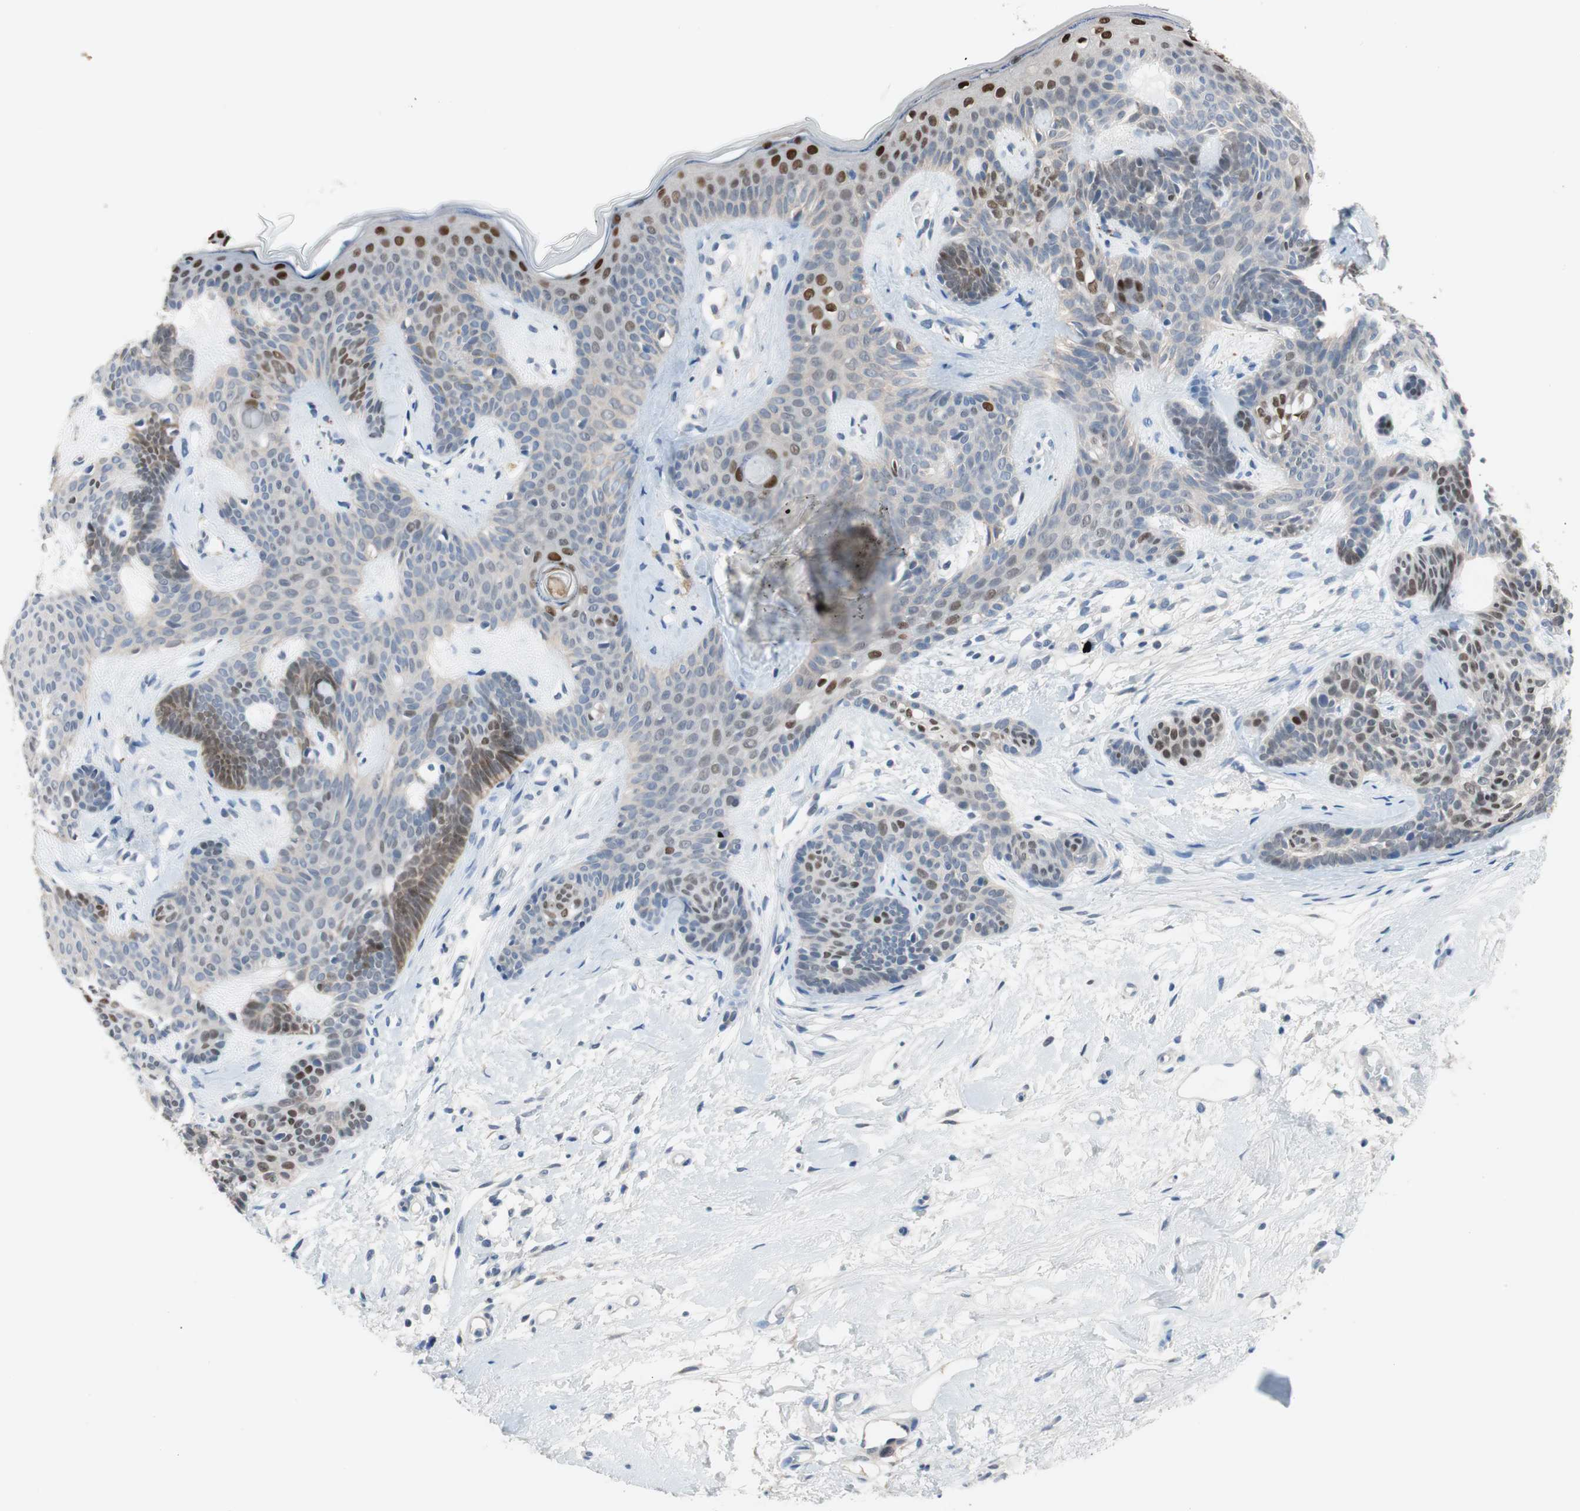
{"staining": {"intensity": "weak", "quantity": "25%-75%", "location": "nuclear"}, "tissue": "skin cancer", "cell_type": "Tumor cells", "image_type": "cancer", "snomed": [{"axis": "morphology", "description": "Developmental malformation"}, {"axis": "morphology", "description": "Basal cell carcinoma"}, {"axis": "topography", "description": "Skin"}], "caption": "A photomicrograph of basal cell carcinoma (skin) stained for a protein displays weak nuclear brown staining in tumor cells. The staining was performed using DAB, with brown indicating positive protein expression. Nuclei are stained blue with hematoxylin.", "gene": "GRHL1", "patient": {"sex": "female", "age": 62}}